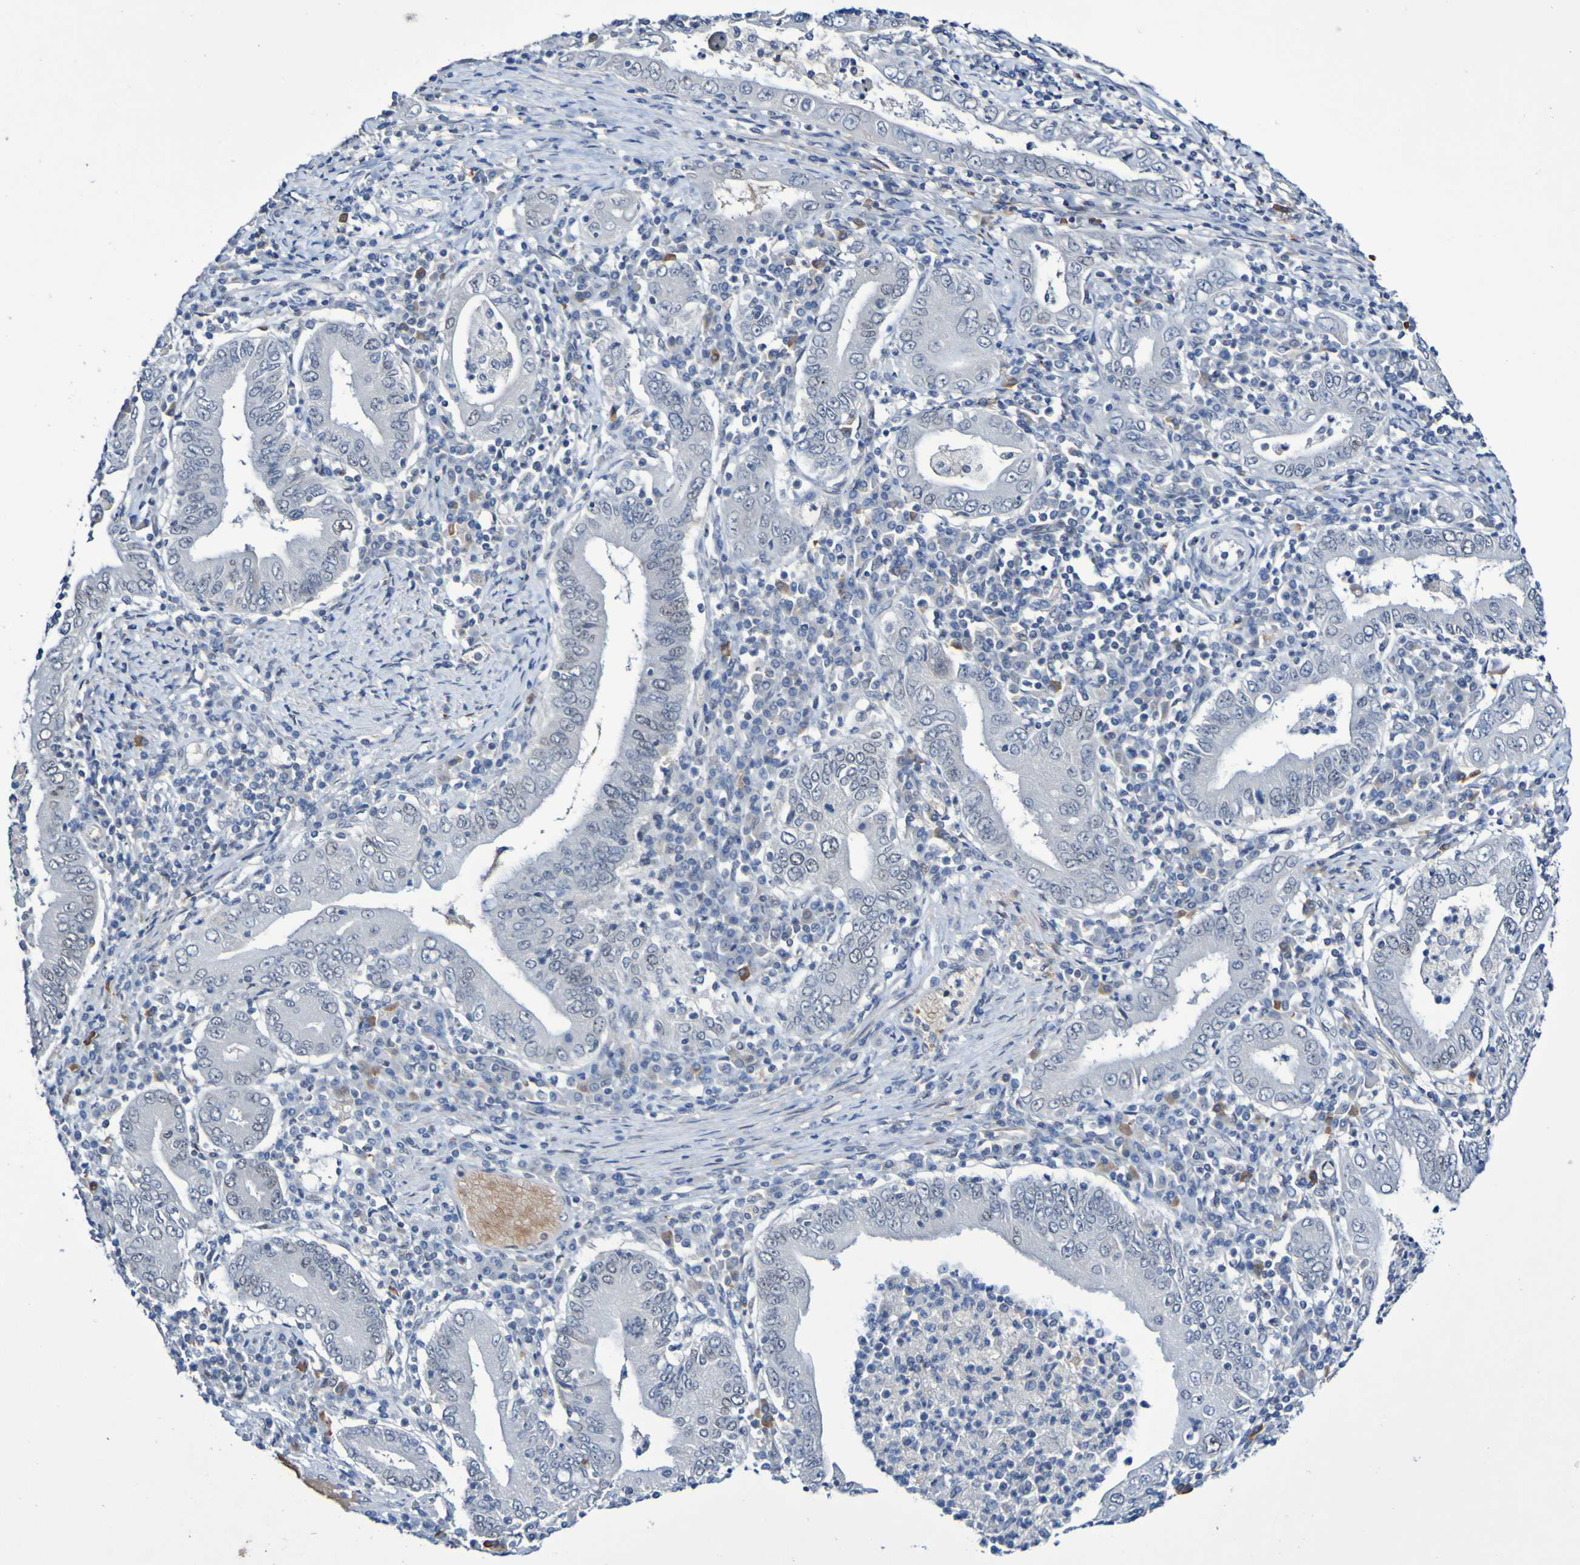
{"staining": {"intensity": "negative", "quantity": "none", "location": "none"}, "tissue": "stomach cancer", "cell_type": "Tumor cells", "image_type": "cancer", "snomed": [{"axis": "morphology", "description": "Normal tissue, NOS"}, {"axis": "morphology", "description": "Adenocarcinoma, NOS"}, {"axis": "topography", "description": "Esophagus"}, {"axis": "topography", "description": "Stomach, upper"}, {"axis": "topography", "description": "Peripheral nerve tissue"}], "caption": "Stomach adenocarcinoma was stained to show a protein in brown. There is no significant positivity in tumor cells.", "gene": "PCGF1", "patient": {"sex": "male", "age": 62}}